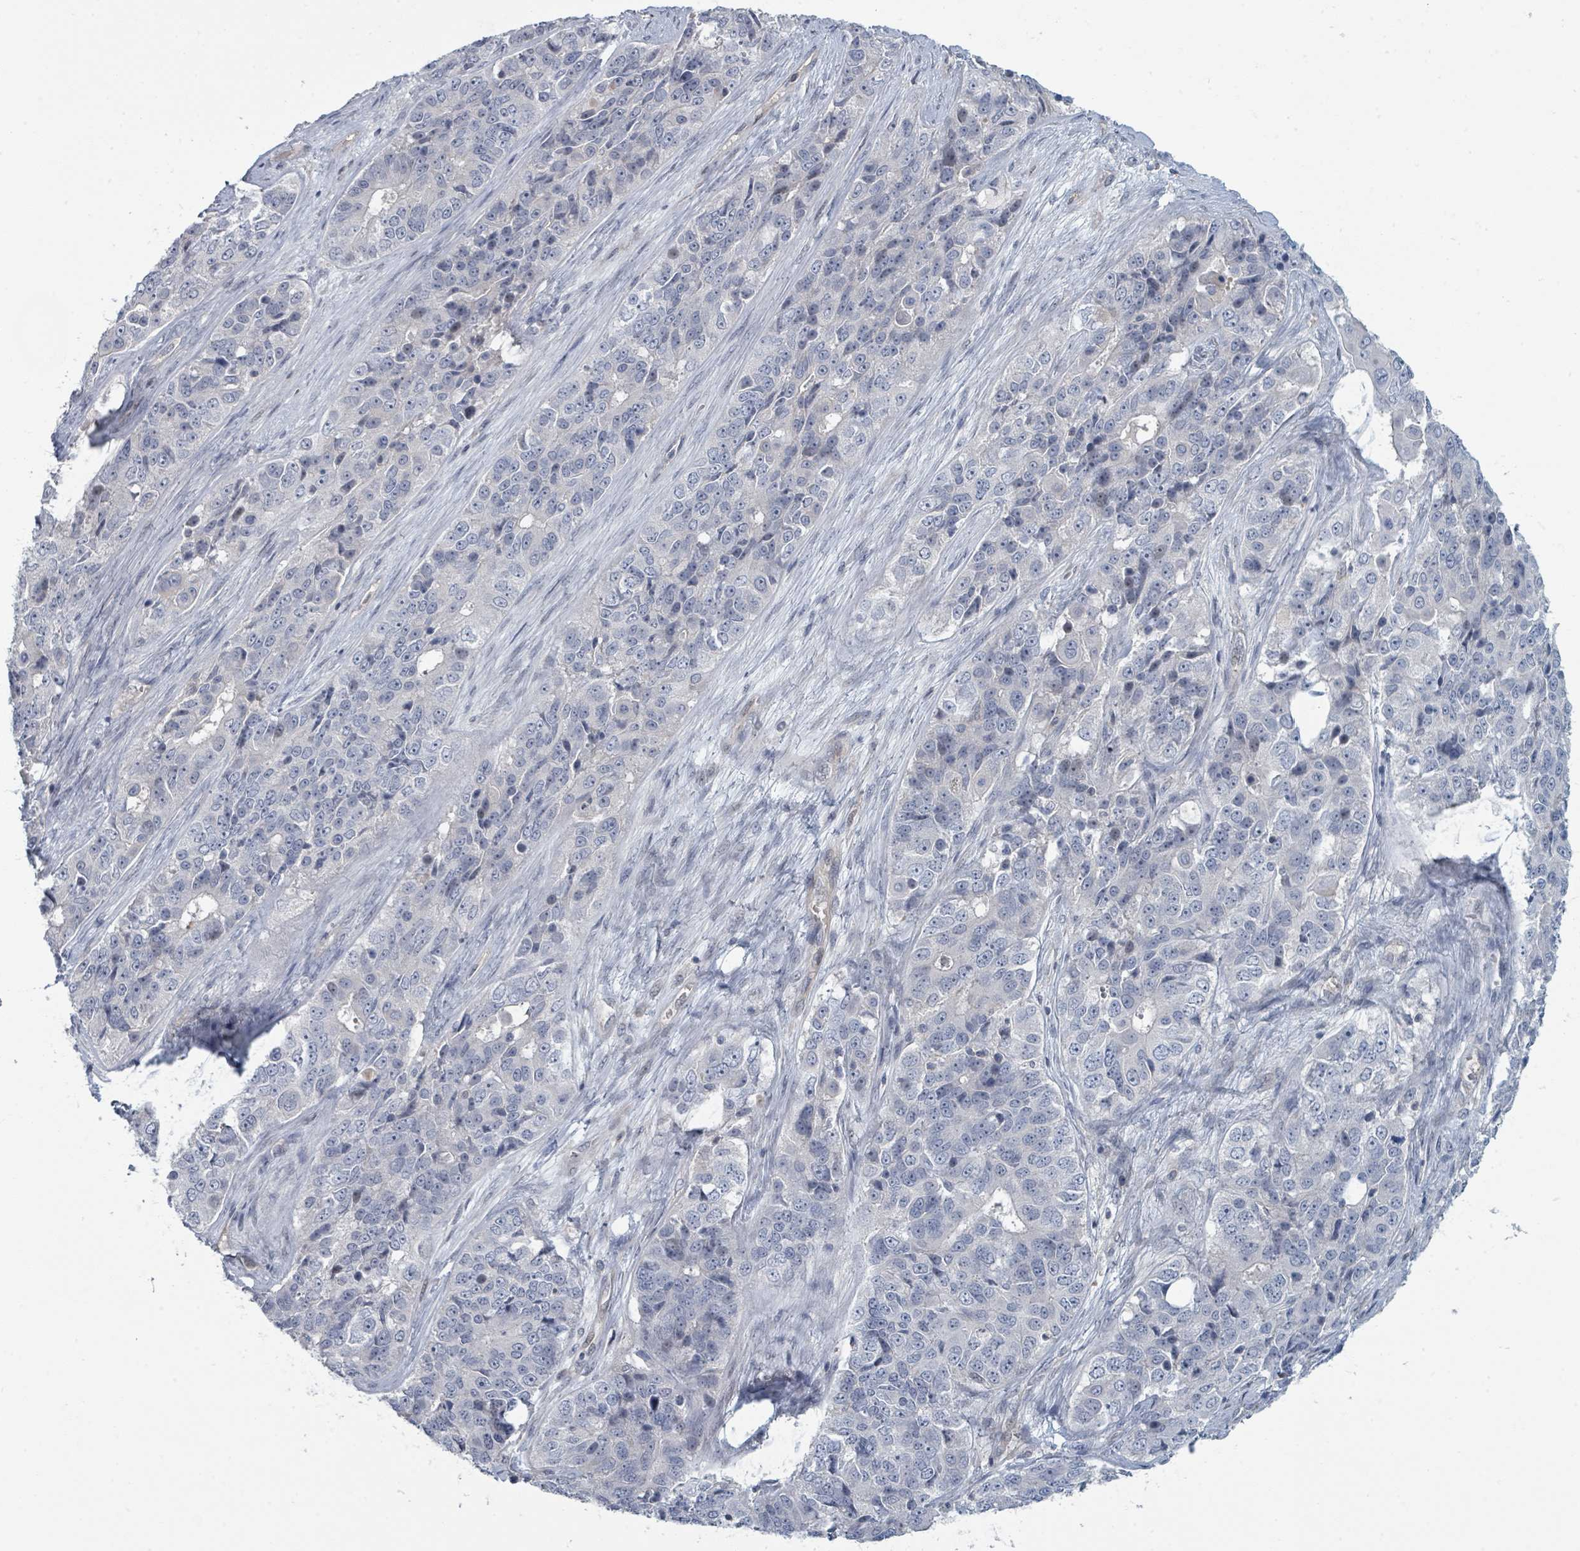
{"staining": {"intensity": "negative", "quantity": "none", "location": "none"}, "tissue": "ovarian cancer", "cell_type": "Tumor cells", "image_type": "cancer", "snomed": [{"axis": "morphology", "description": "Carcinoma, endometroid"}, {"axis": "topography", "description": "Ovary"}], "caption": "DAB (3,3'-diaminobenzidine) immunohistochemical staining of human endometroid carcinoma (ovarian) shows no significant staining in tumor cells.", "gene": "SLC25A45", "patient": {"sex": "female", "age": 51}}